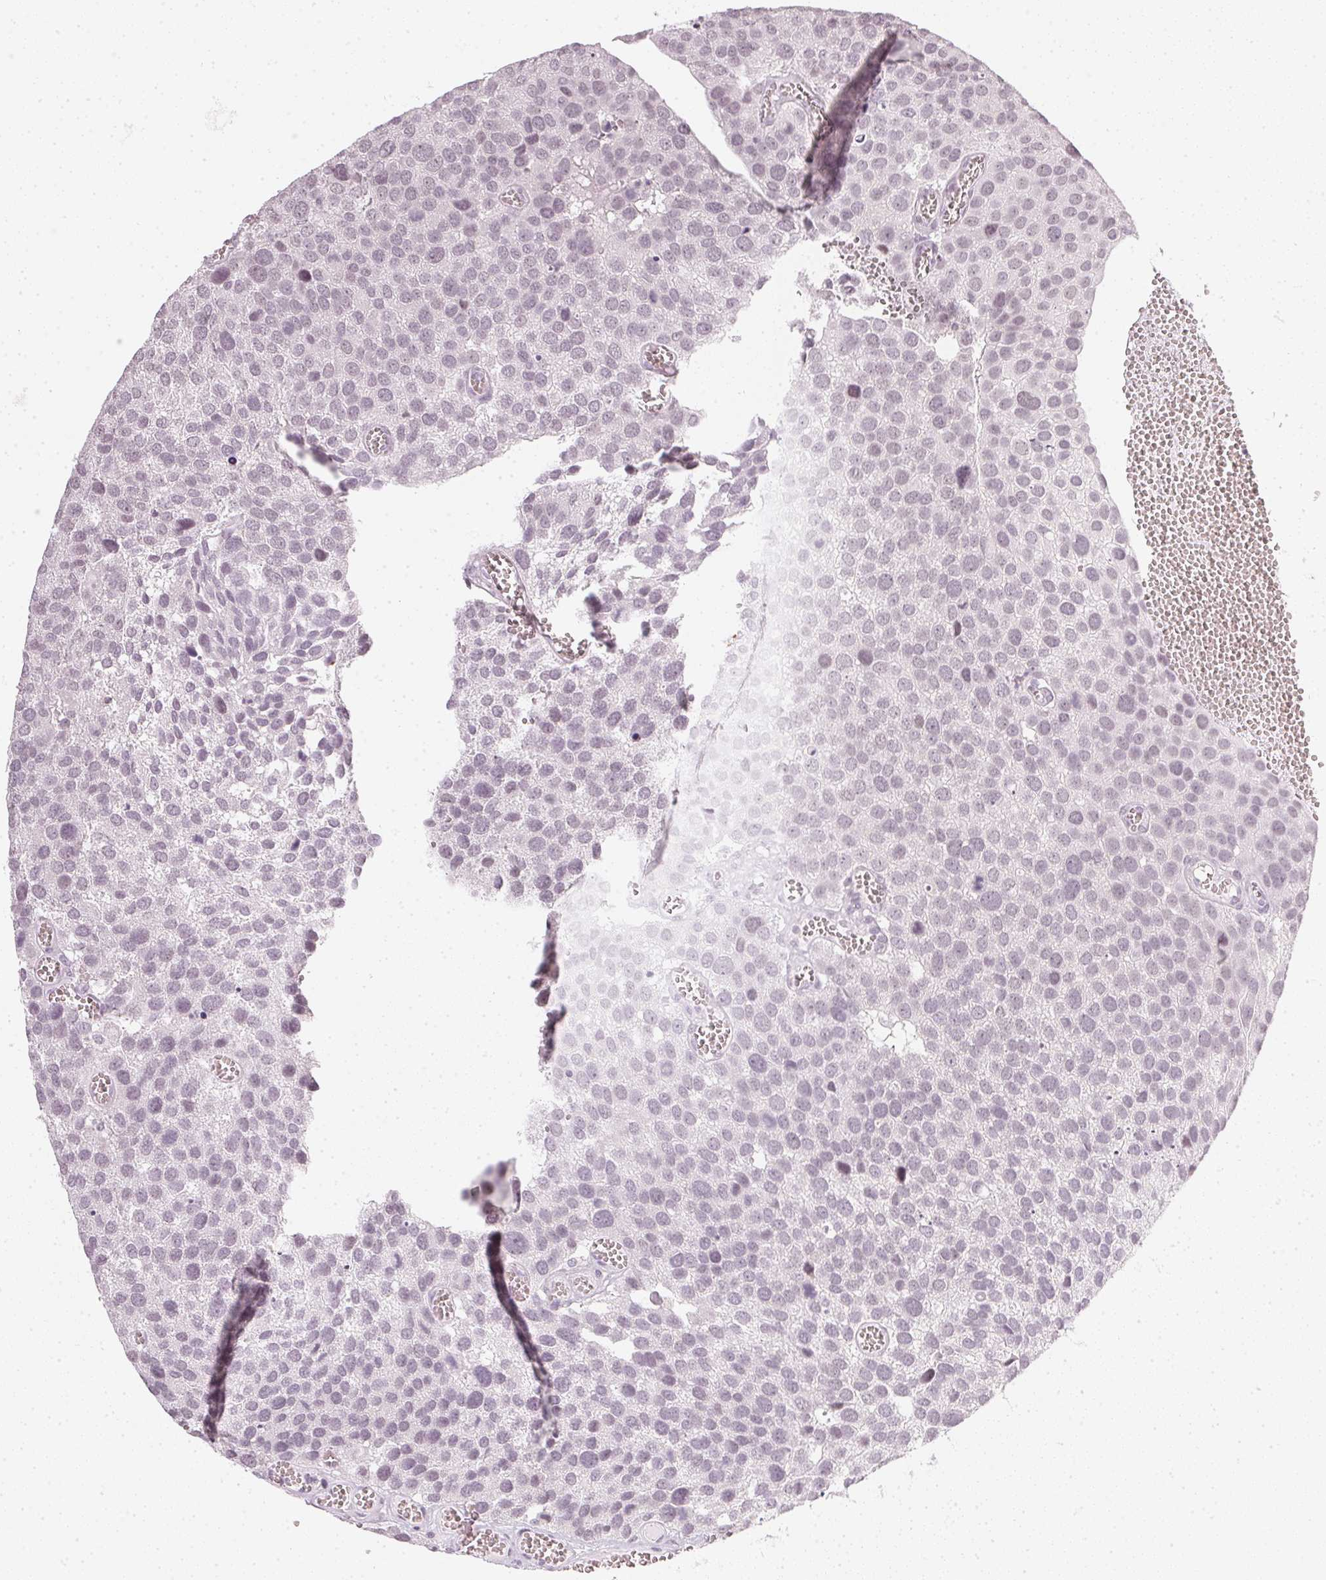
{"staining": {"intensity": "weak", "quantity": "25%-75%", "location": "nuclear"}, "tissue": "urothelial cancer", "cell_type": "Tumor cells", "image_type": "cancer", "snomed": [{"axis": "morphology", "description": "Urothelial carcinoma, Low grade"}, {"axis": "topography", "description": "Urinary bladder"}], "caption": "Immunohistochemistry staining of urothelial cancer, which demonstrates low levels of weak nuclear expression in about 25%-75% of tumor cells indicating weak nuclear protein positivity. The staining was performed using DAB (3,3'-diaminobenzidine) (brown) for protein detection and nuclei were counterstained in hematoxylin (blue).", "gene": "DNAJC6", "patient": {"sex": "female", "age": 69}}